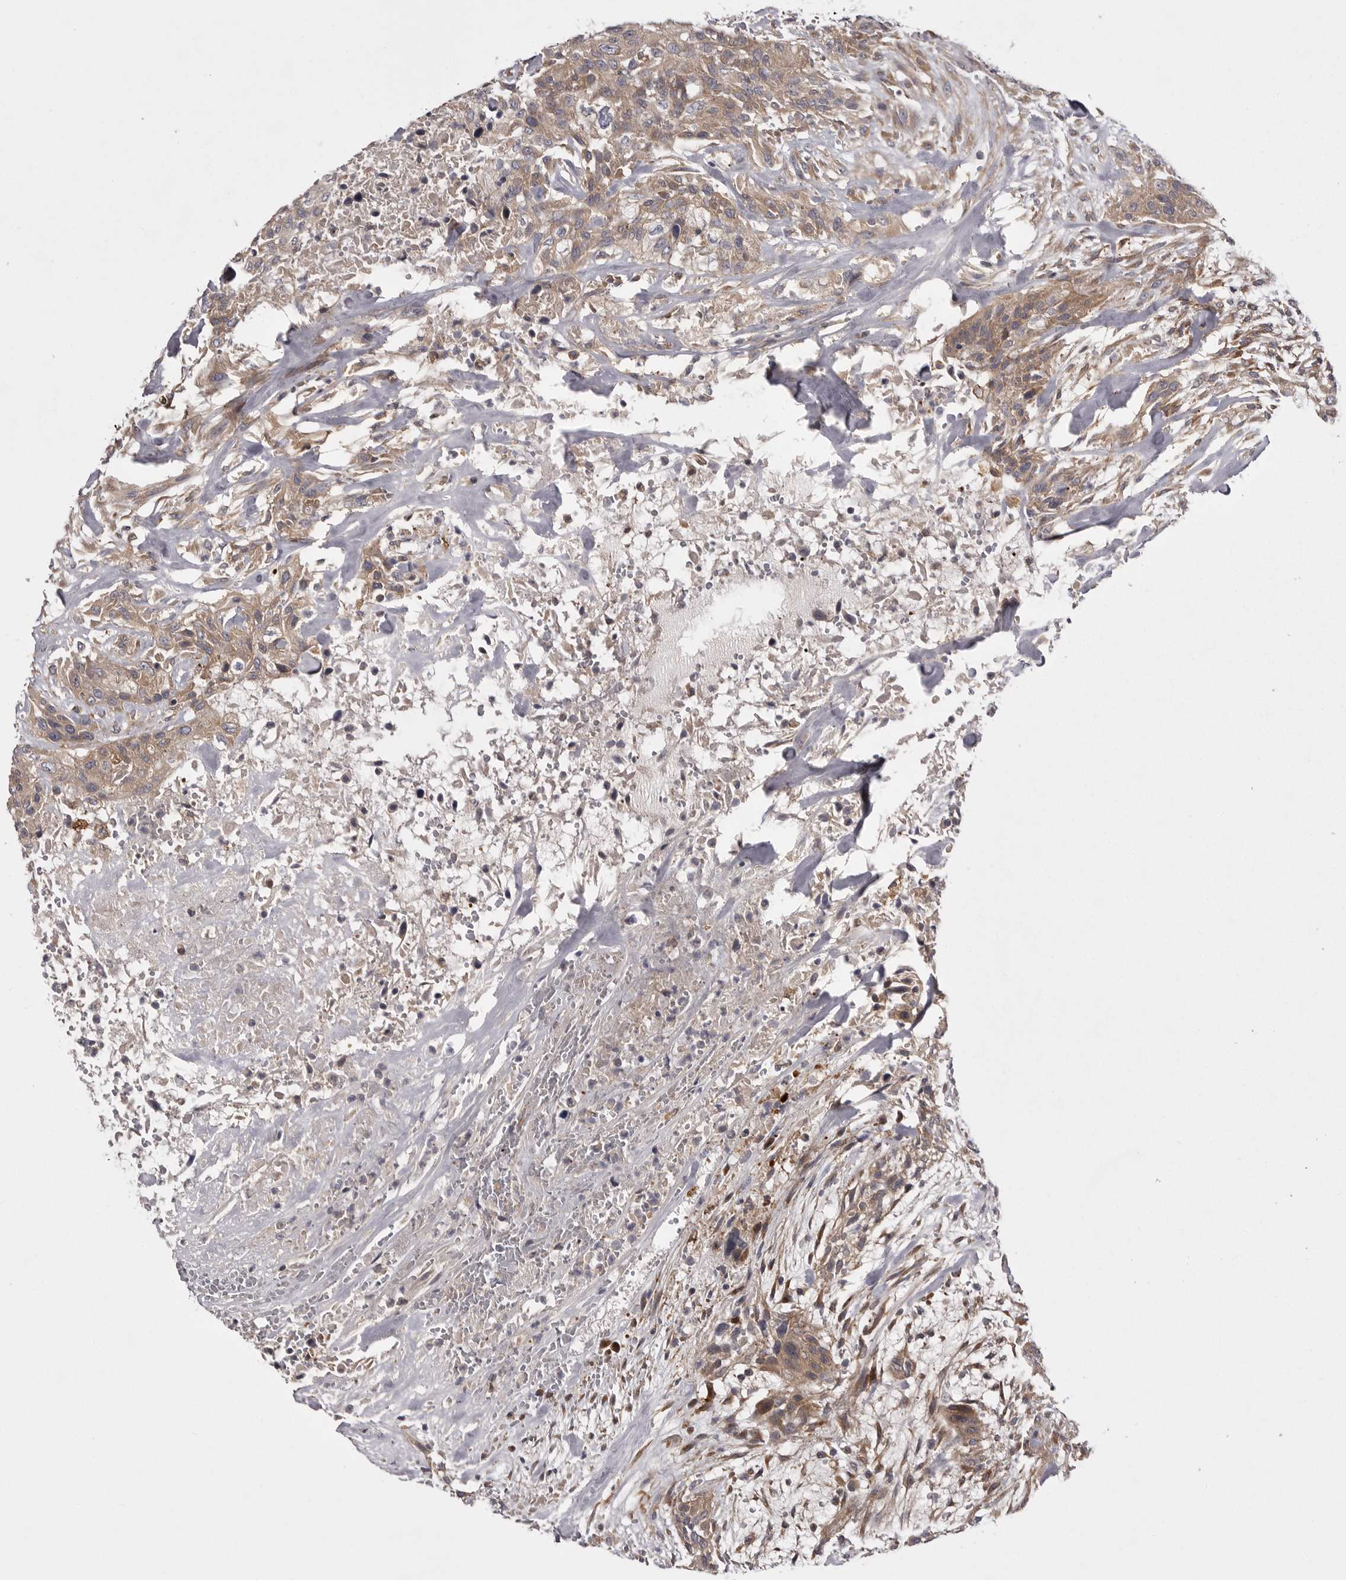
{"staining": {"intensity": "moderate", "quantity": ">75%", "location": "cytoplasmic/membranous"}, "tissue": "urothelial cancer", "cell_type": "Tumor cells", "image_type": "cancer", "snomed": [{"axis": "morphology", "description": "Urothelial carcinoma, High grade"}, {"axis": "topography", "description": "Urinary bladder"}], "caption": "Brown immunohistochemical staining in human urothelial cancer reveals moderate cytoplasmic/membranous expression in about >75% of tumor cells. (IHC, brightfield microscopy, high magnification).", "gene": "OSBPL9", "patient": {"sex": "male", "age": 35}}